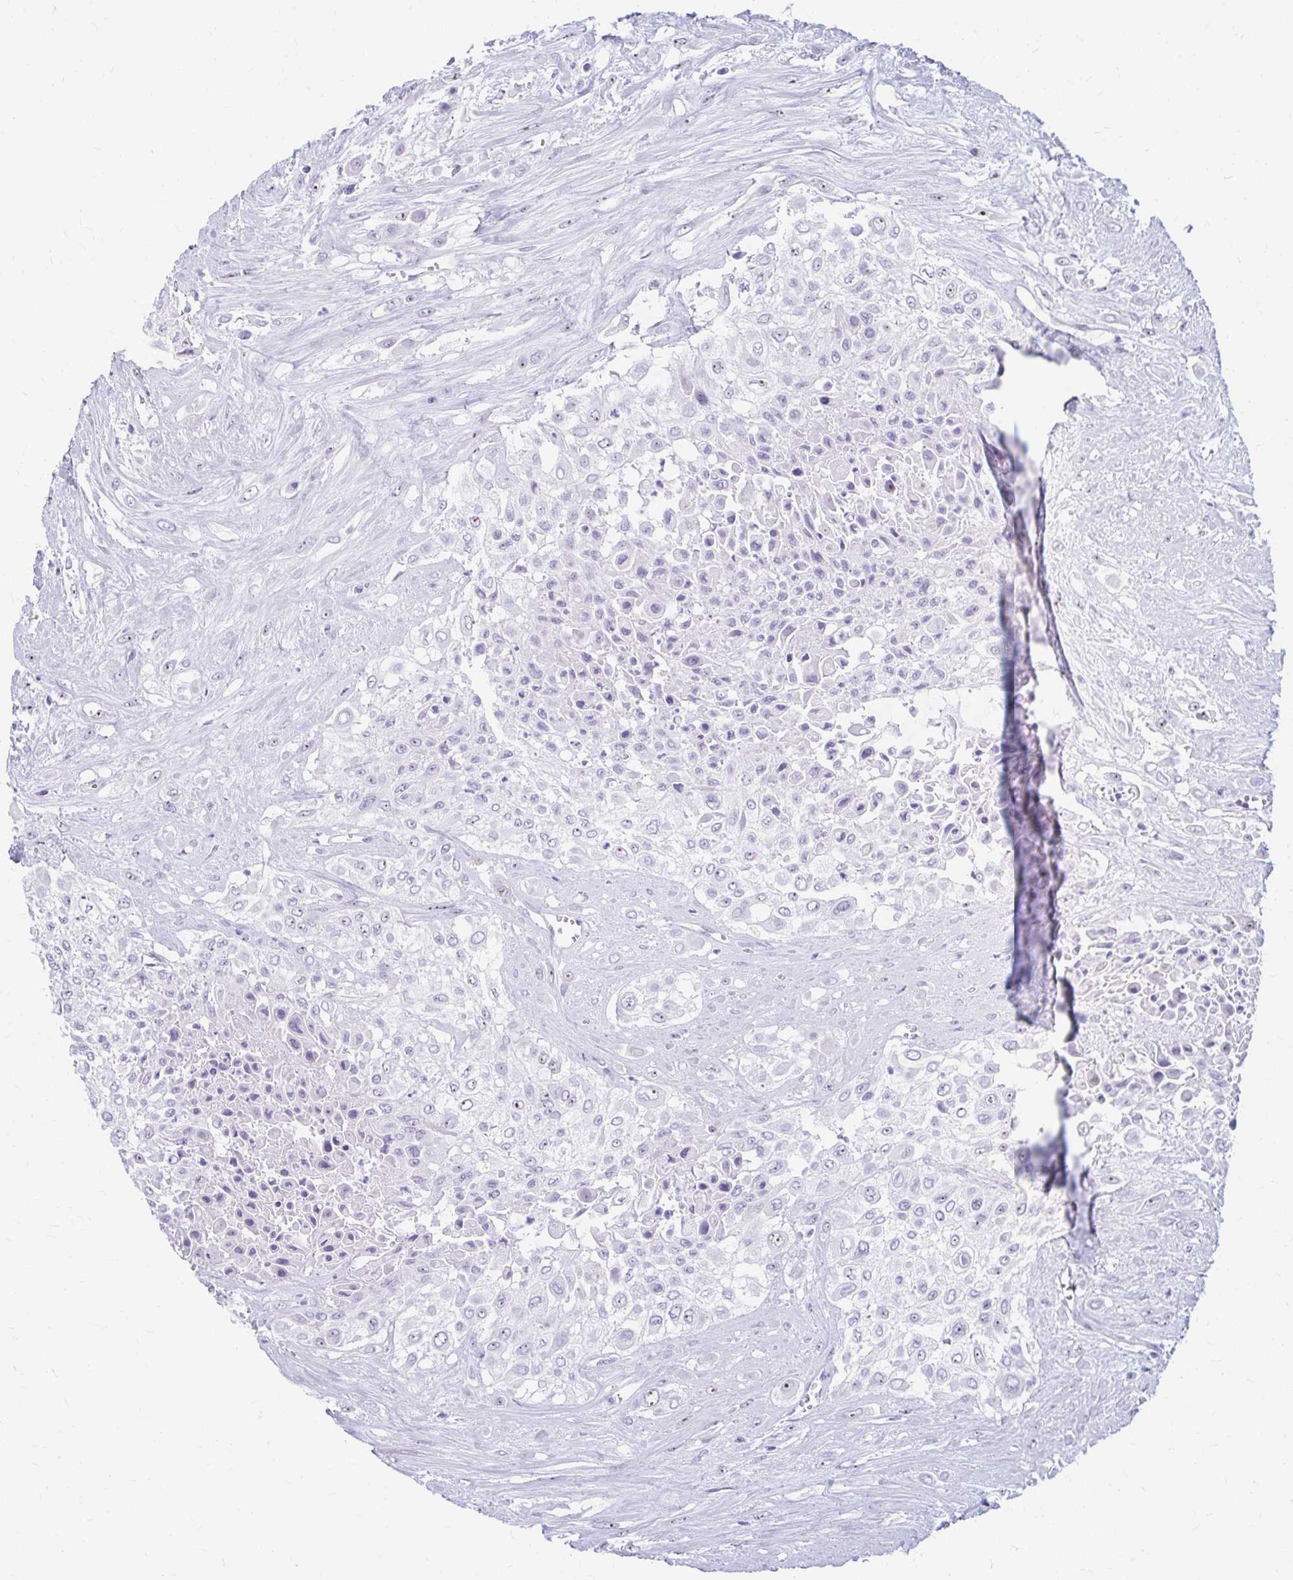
{"staining": {"intensity": "weak", "quantity": "25%-75%", "location": "nuclear"}, "tissue": "urothelial cancer", "cell_type": "Tumor cells", "image_type": "cancer", "snomed": [{"axis": "morphology", "description": "Urothelial carcinoma, High grade"}, {"axis": "topography", "description": "Urinary bladder"}], "caption": "Brown immunohistochemical staining in human urothelial carcinoma (high-grade) demonstrates weak nuclear positivity in approximately 25%-75% of tumor cells. (DAB (3,3'-diaminobenzidine) IHC with brightfield microscopy, high magnification).", "gene": "FTSJ3", "patient": {"sex": "male", "age": 57}}